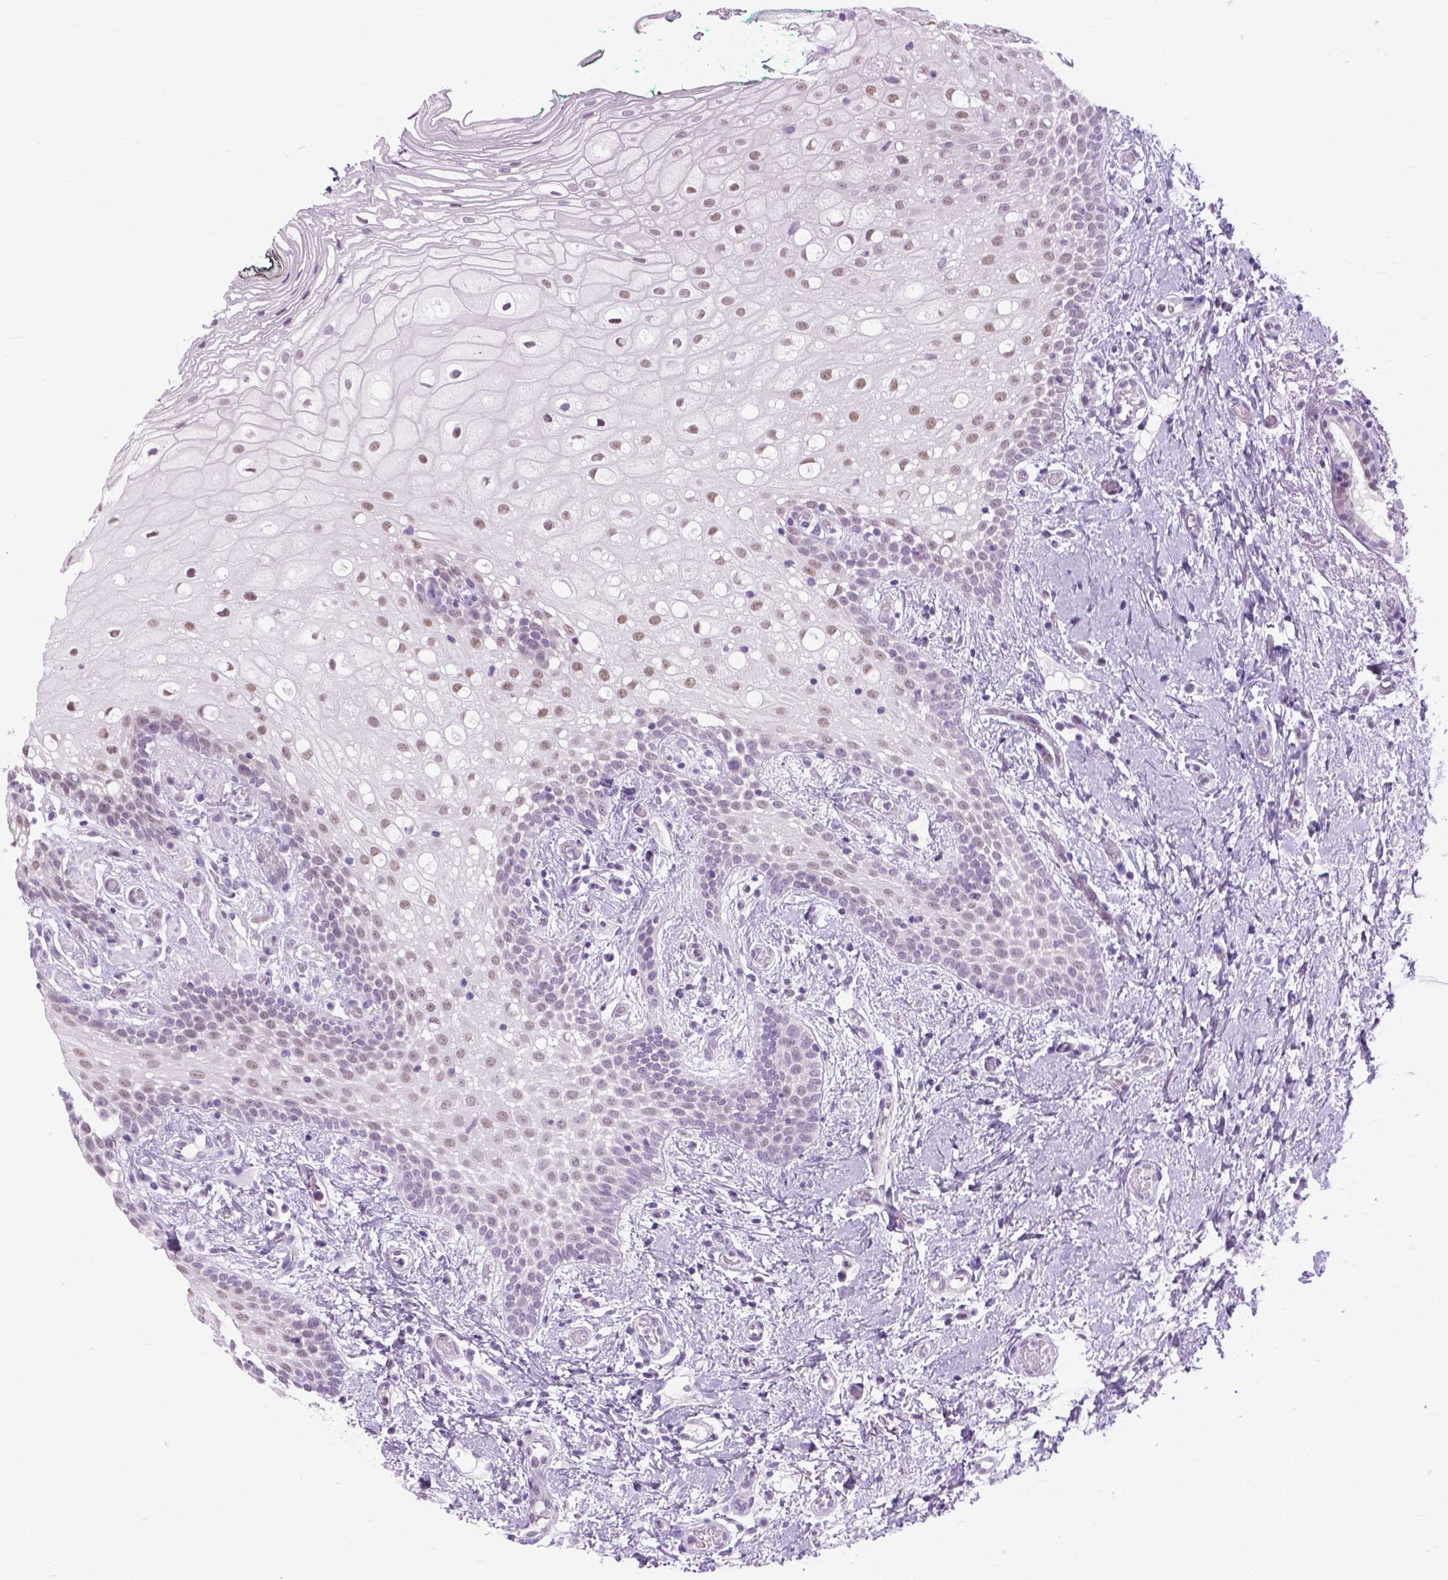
{"staining": {"intensity": "weak", "quantity": ">75%", "location": "nuclear"}, "tissue": "oral mucosa", "cell_type": "Squamous epithelial cells", "image_type": "normal", "snomed": [{"axis": "morphology", "description": "Normal tissue, NOS"}, {"axis": "topography", "description": "Oral tissue"}], "caption": "Immunohistochemistry image of benign human oral mucosa stained for a protein (brown), which shows low levels of weak nuclear staining in approximately >75% of squamous epithelial cells.", "gene": "APCDD1L", "patient": {"sex": "female", "age": 83}}